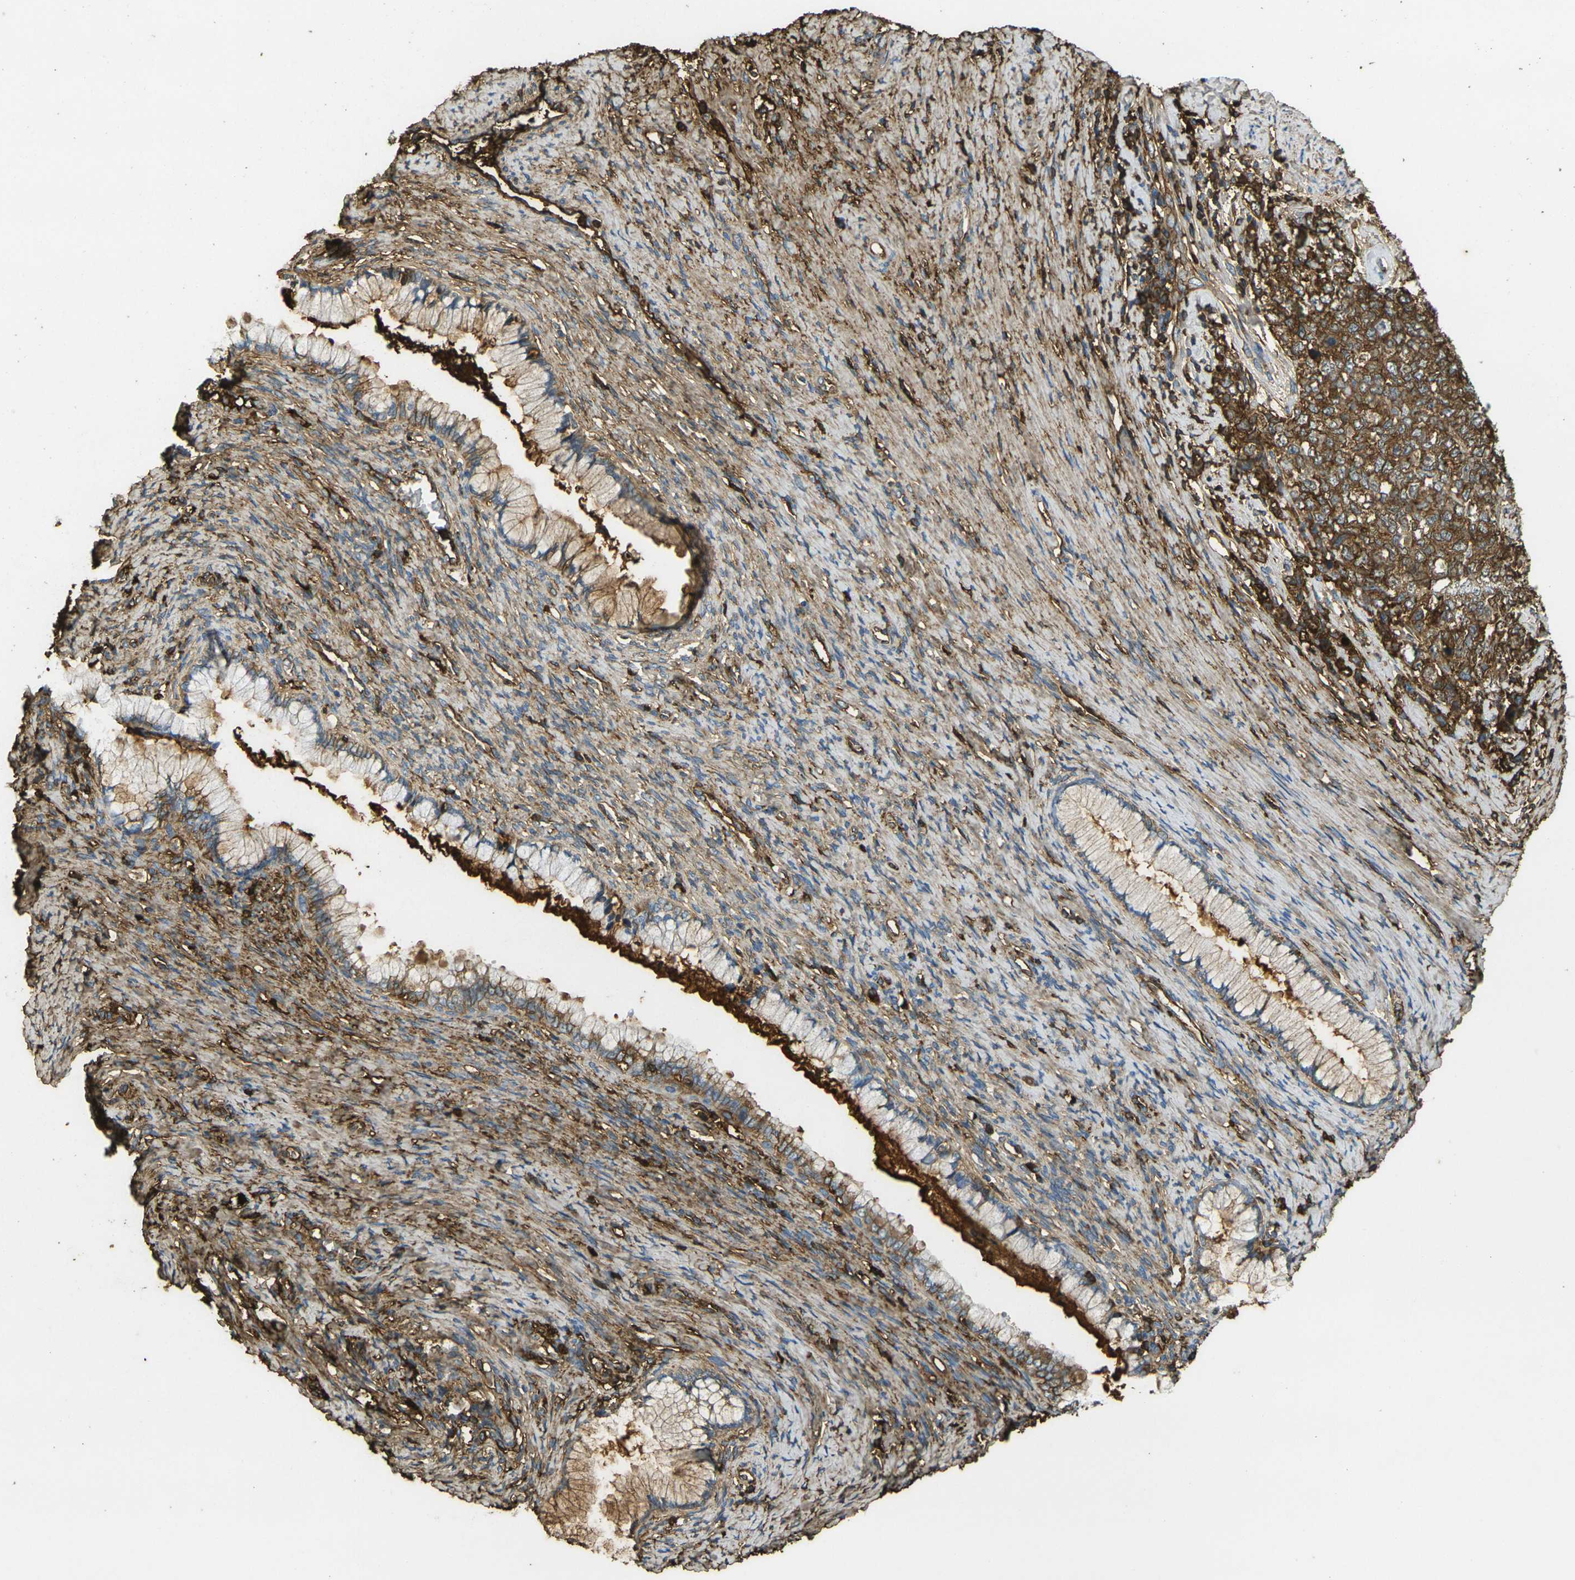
{"staining": {"intensity": "strong", "quantity": ">75%", "location": "cytoplasmic/membranous"}, "tissue": "cervical cancer", "cell_type": "Tumor cells", "image_type": "cancer", "snomed": [{"axis": "morphology", "description": "Squamous cell carcinoma, NOS"}, {"axis": "topography", "description": "Cervix"}], "caption": "Strong cytoplasmic/membranous protein positivity is present in about >75% of tumor cells in cervical cancer. (IHC, brightfield microscopy, high magnification).", "gene": "PLCD1", "patient": {"sex": "female", "age": 63}}